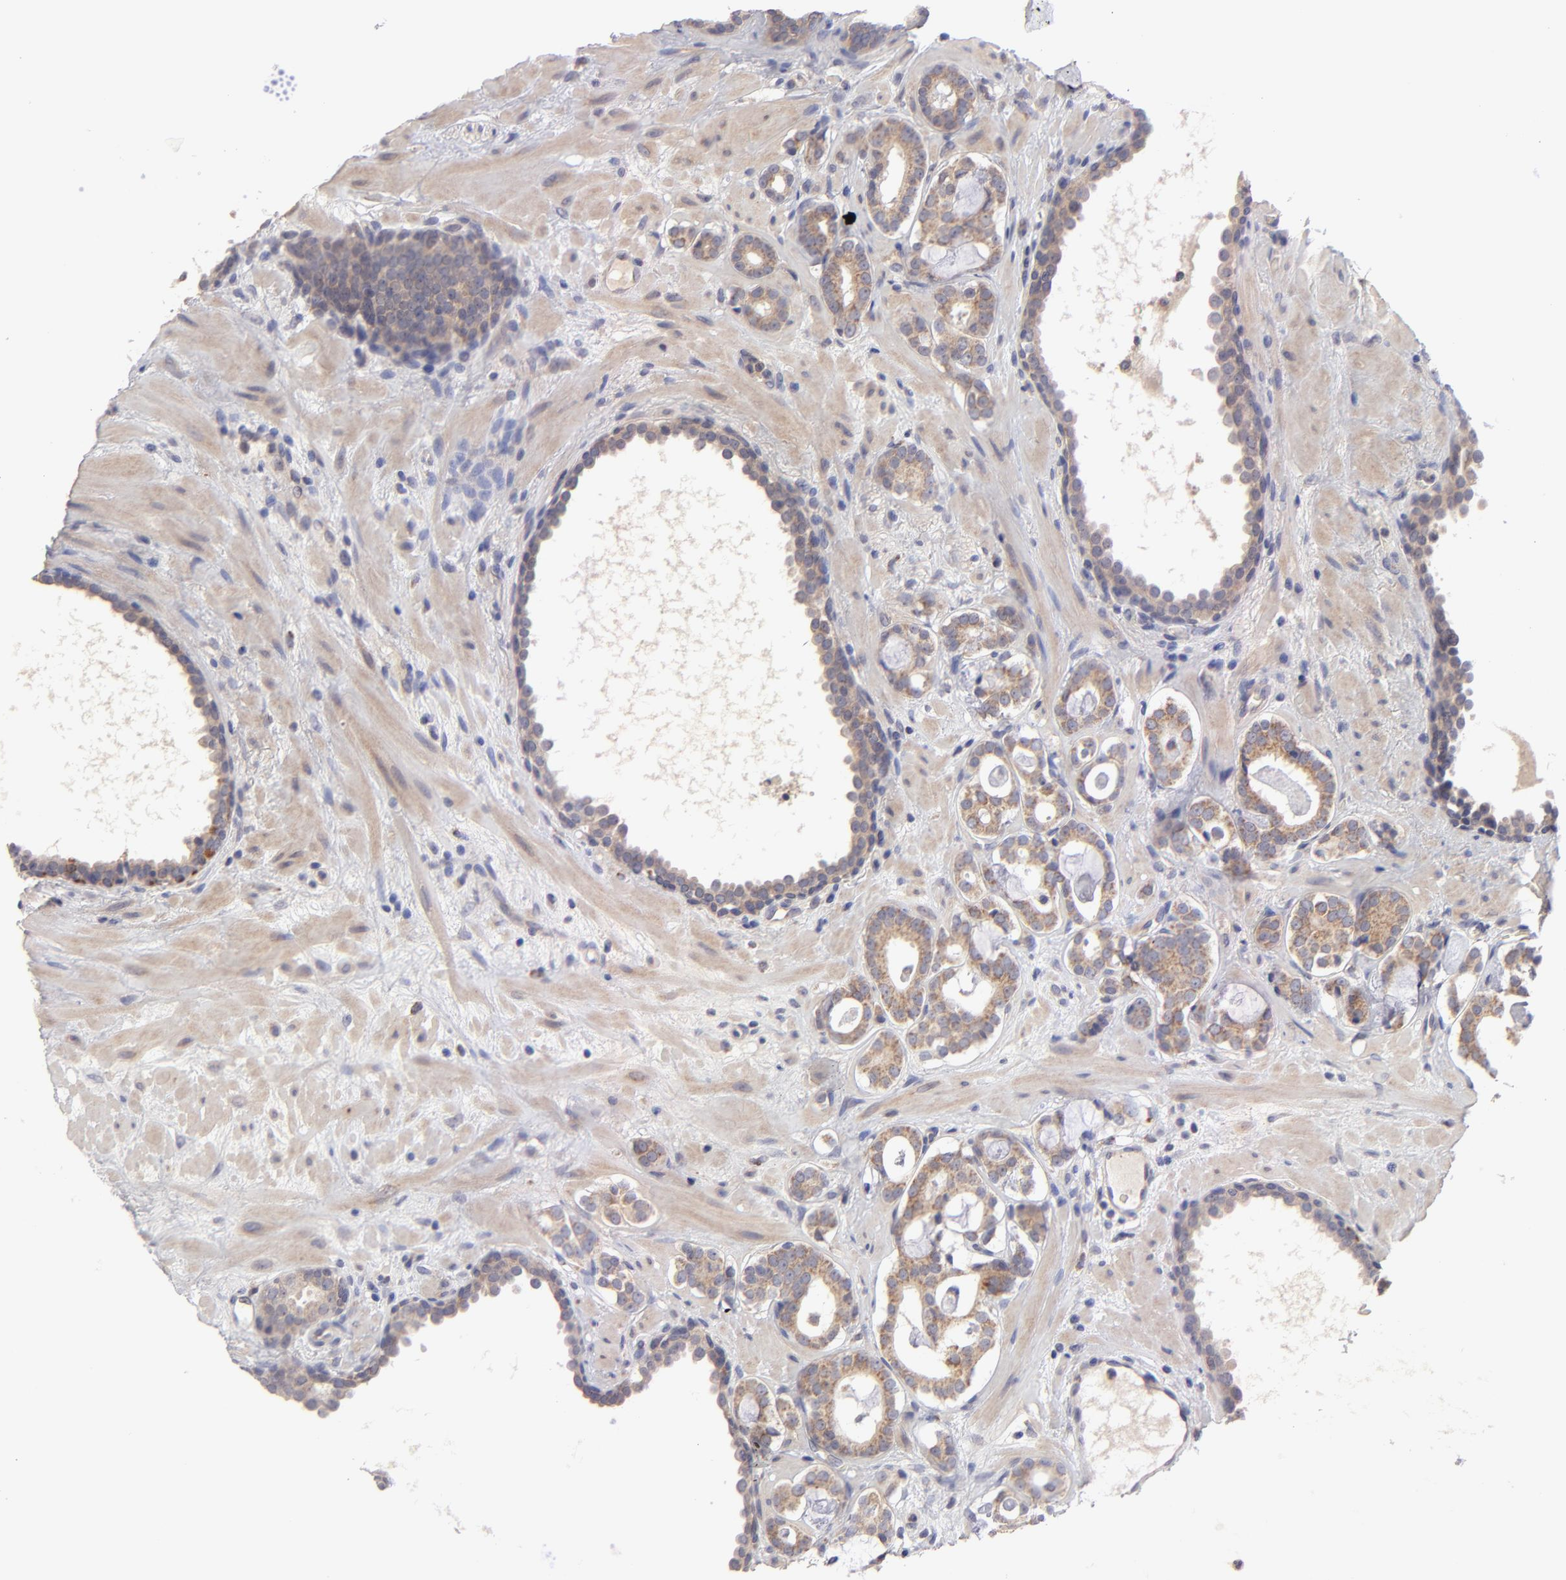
{"staining": {"intensity": "weak", "quantity": ">75%", "location": "cytoplasmic/membranous"}, "tissue": "prostate cancer", "cell_type": "Tumor cells", "image_type": "cancer", "snomed": [{"axis": "morphology", "description": "Adenocarcinoma, Low grade"}, {"axis": "topography", "description": "Prostate"}], "caption": "The photomicrograph reveals a brown stain indicating the presence of a protein in the cytoplasmic/membranous of tumor cells in prostate low-grade adenocarcinoma.", "gene": "HCCS", "patient": {"sex": "male", "age": 57}}